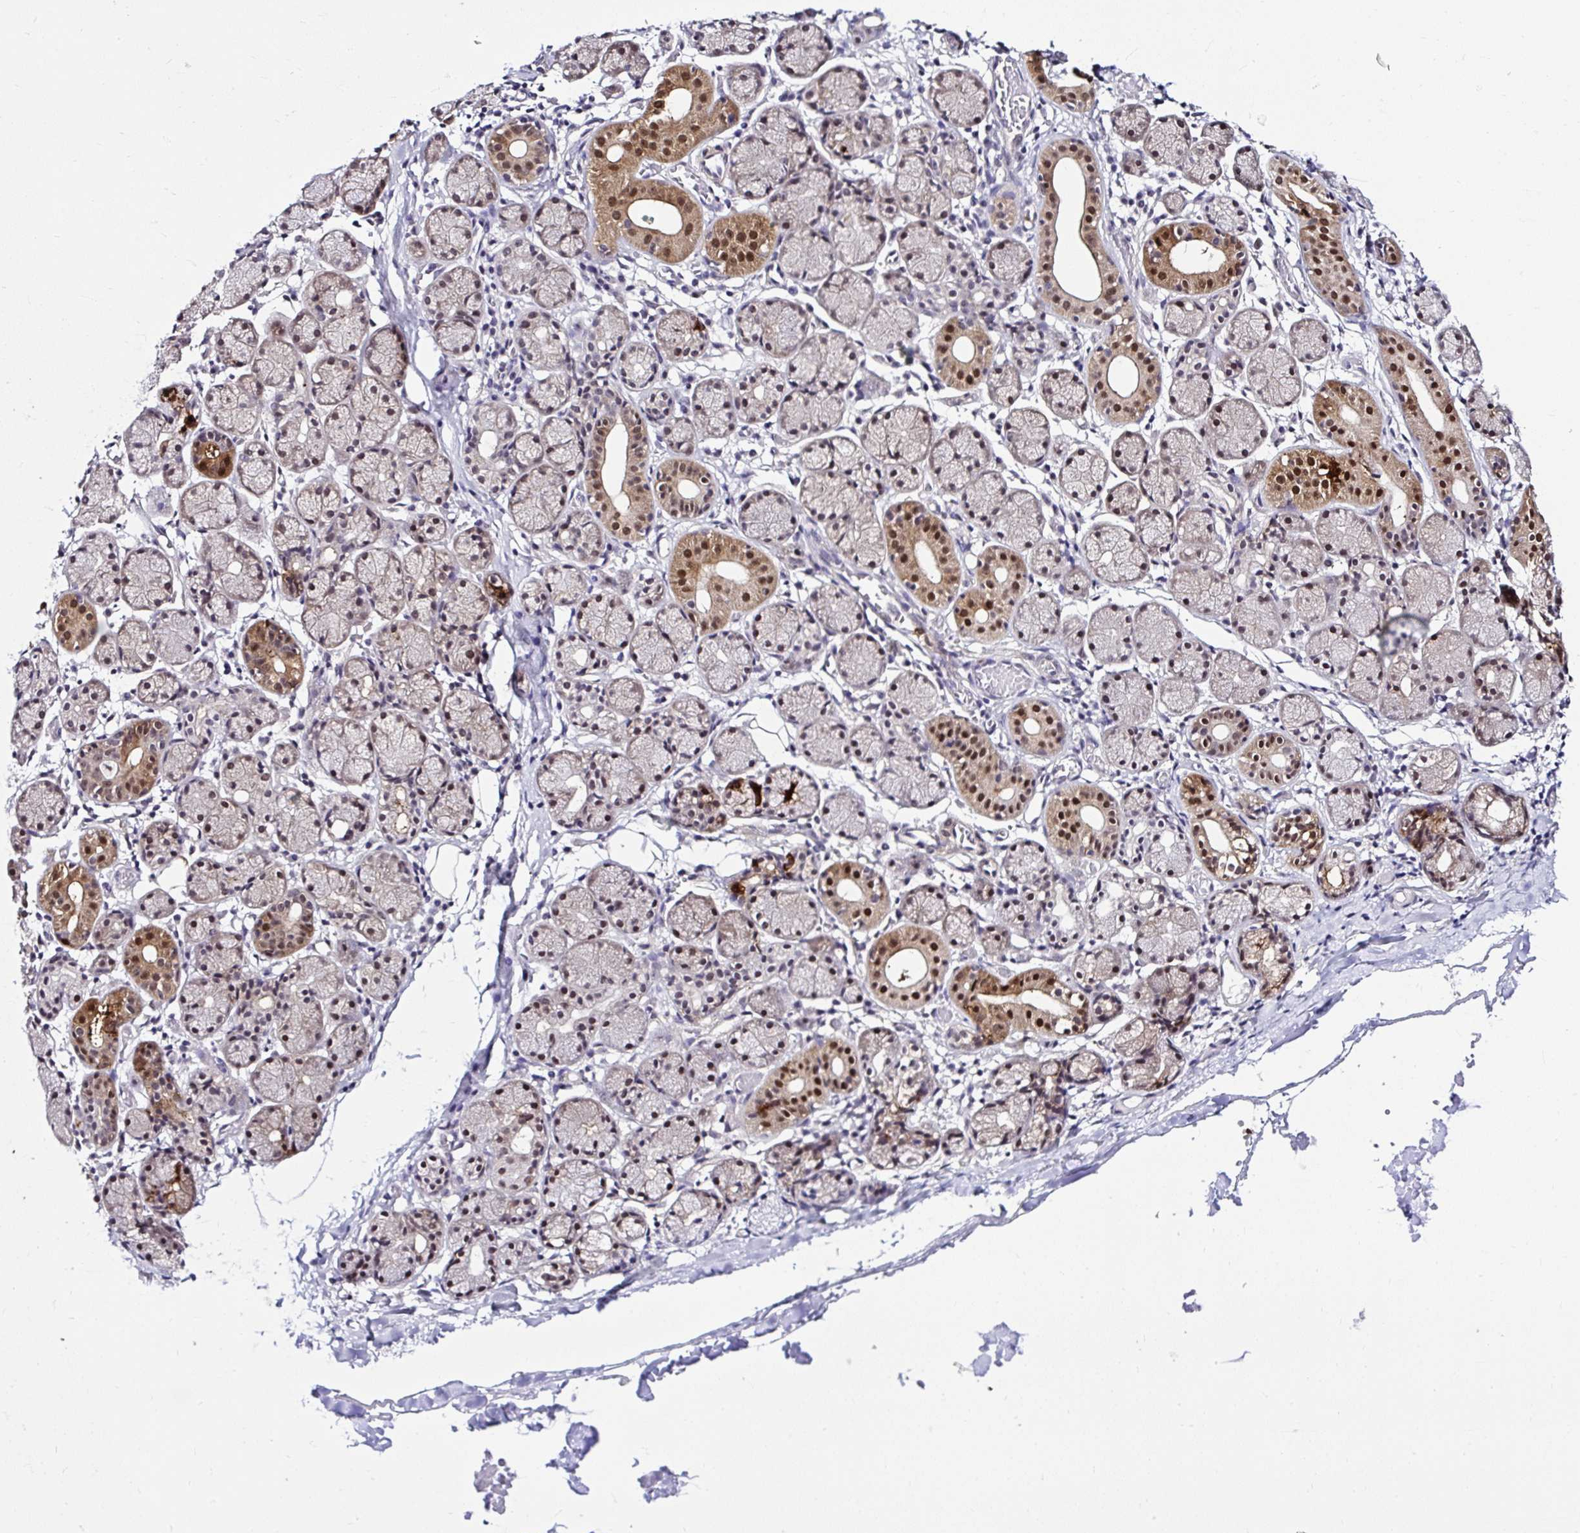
{"staining": {"intensity": "moderate", "quantity": ">75%", "location": "cytoplasmic/membranous,nuclear"}, "tissue": "salivary gland", "cell_type": "Glandular cells", "image_type": "normal", "snomed": [{"axis": "morphology", "description": "Normal tissue, NOS"}, {"axis": "topography", "description": "Salivary gland"}], "caption": "The immunohistochemical stain highlights moderate cytoplasmic/membranous,nuclear staining in glandular cells of unremarkable salivary gland.", "gene": "PIN4", "patient": {"sex": "female", "age": 24}}